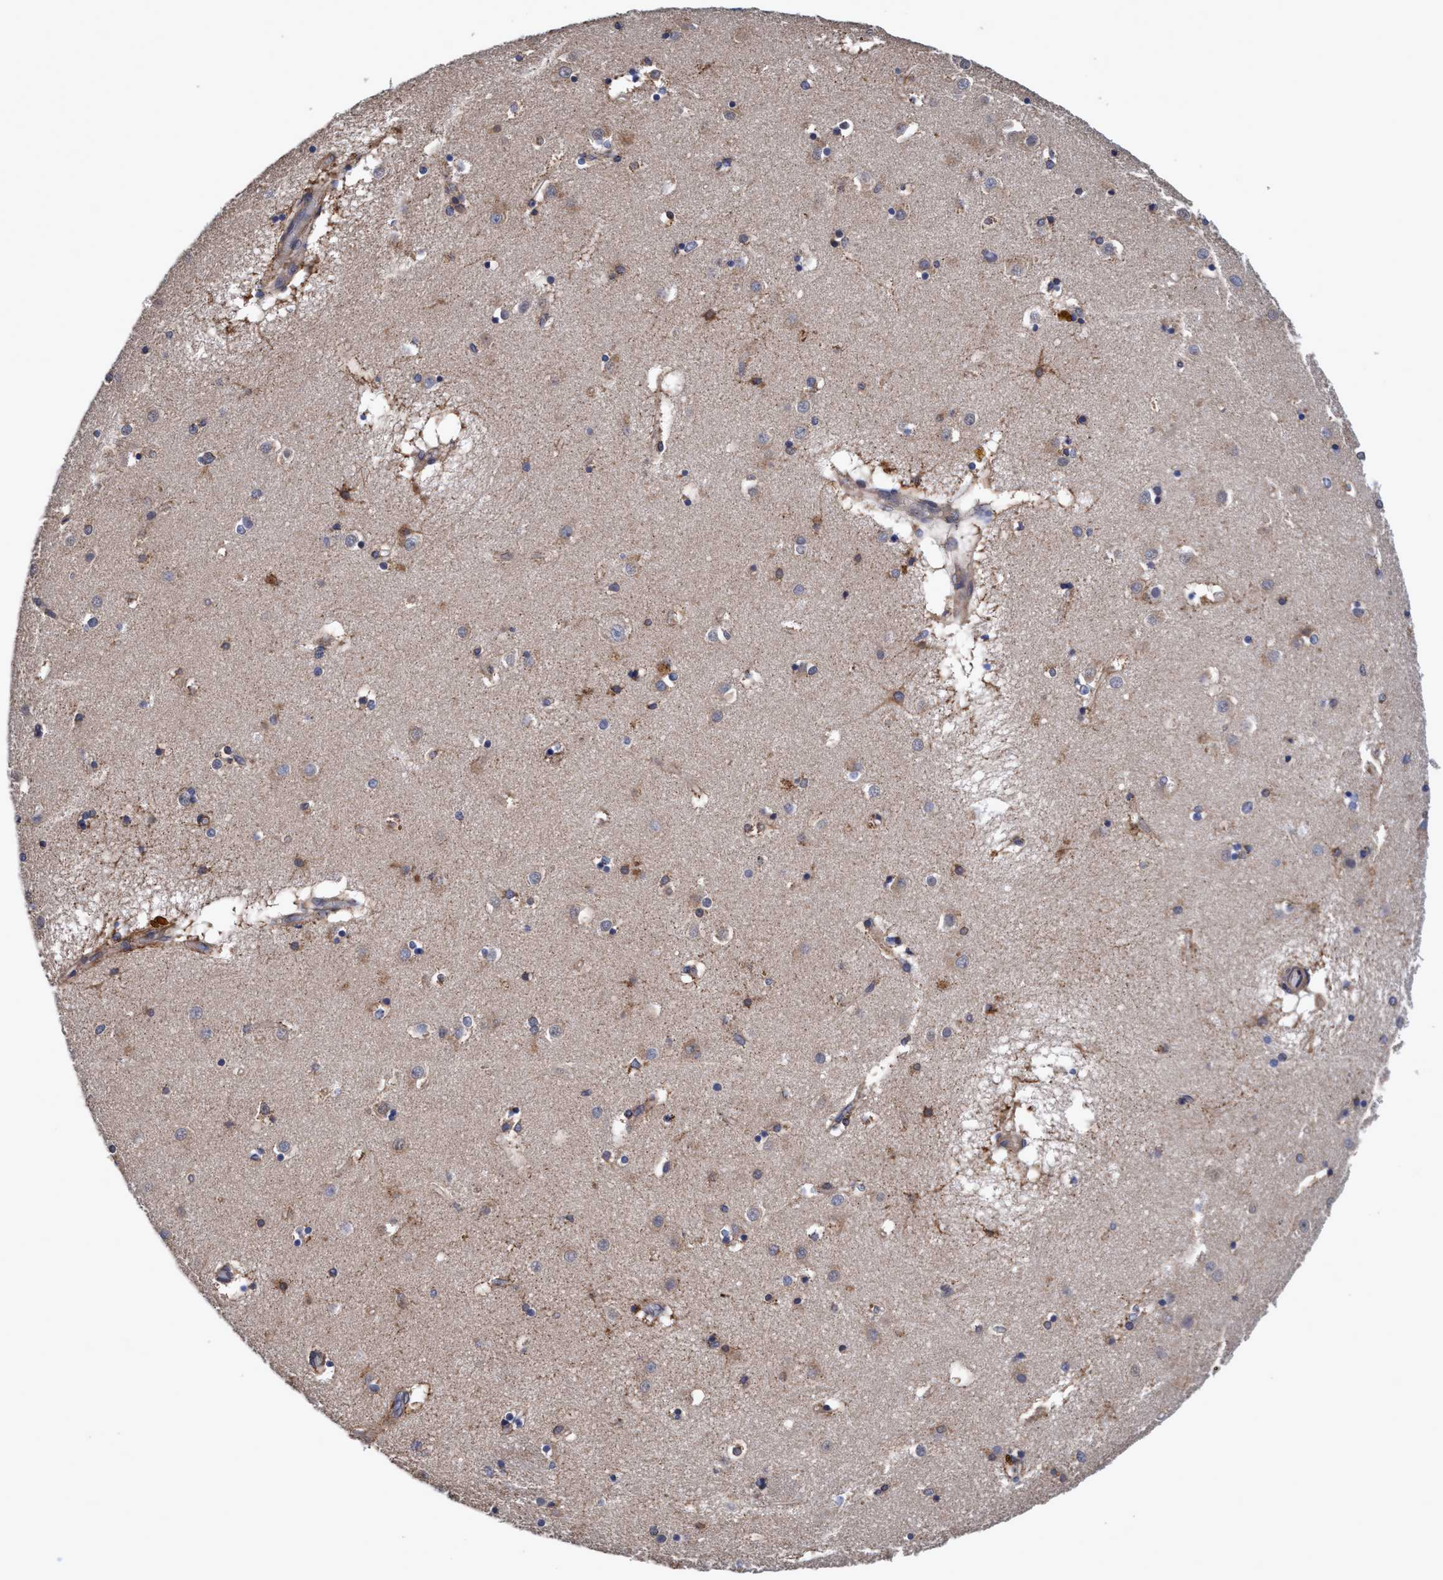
{"staining": {"intensity": "moderate", "quantity": "<25%", "location": "cytoplasmic/membranous"}, "tissue": "caudate", "cell_type": "Glial cells", "image_type": "normal", "snomed": [{"axis": "morphology", "description": "Normal tissue, NOS"}, {"axis": "topography", "description": "Lateral ventricle wall"}], "caption": "Benign caudate reveals moderate cytoplasmic/membranous staining in about <25% of glial cells.", "gene": "CALCOCO2", "patient": {"sex": "male", "age": 70}}